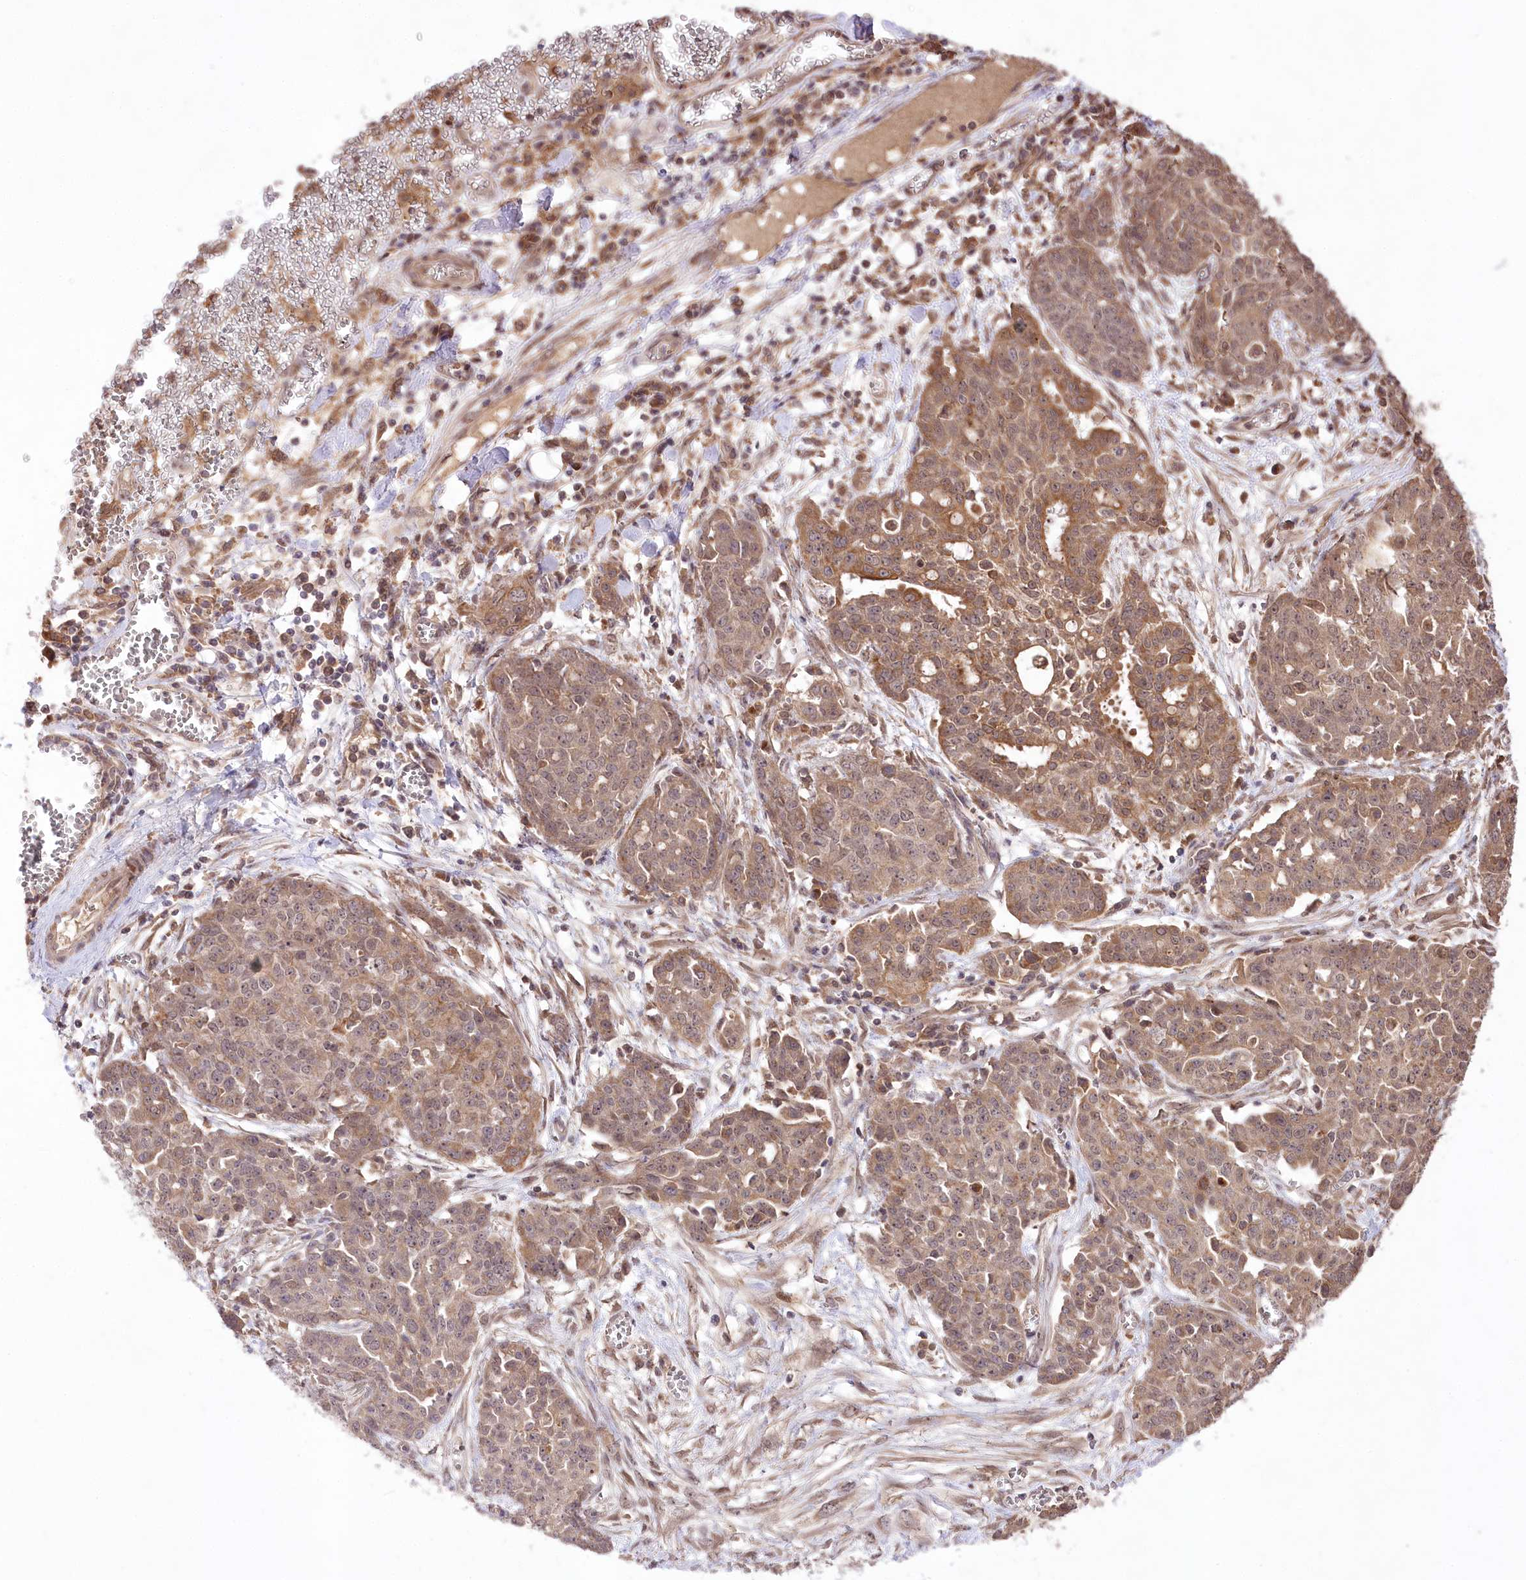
{"staining": {"intensity": "moderate", "quantity": ">75%", "location": "cytoplasmic/membranous,nuclear"}, "tissue": "ovarian cancer", "cell_type": "Tumor cells", "image_type": "cancer", "snomed": [{"axis": "morphology", "description": "Cystadenocarcinoma, serous, NOS"}, {"axis": "topography", "description": "Soft tissue"}, {"axis": "topography", "description": "Ovary"}], "caption": "Immunohistochemistry (IHC) (DAB (3,3'-diaminobenzidine)) staining of human serous cystadenocarcinoma (ovarian) displays moderate cytoplasmic/membranous and nuclear protein staining in approximately >75% of tumor cells.", "gene": "HELT", "patient": {"sex": "female", "age": 57}}